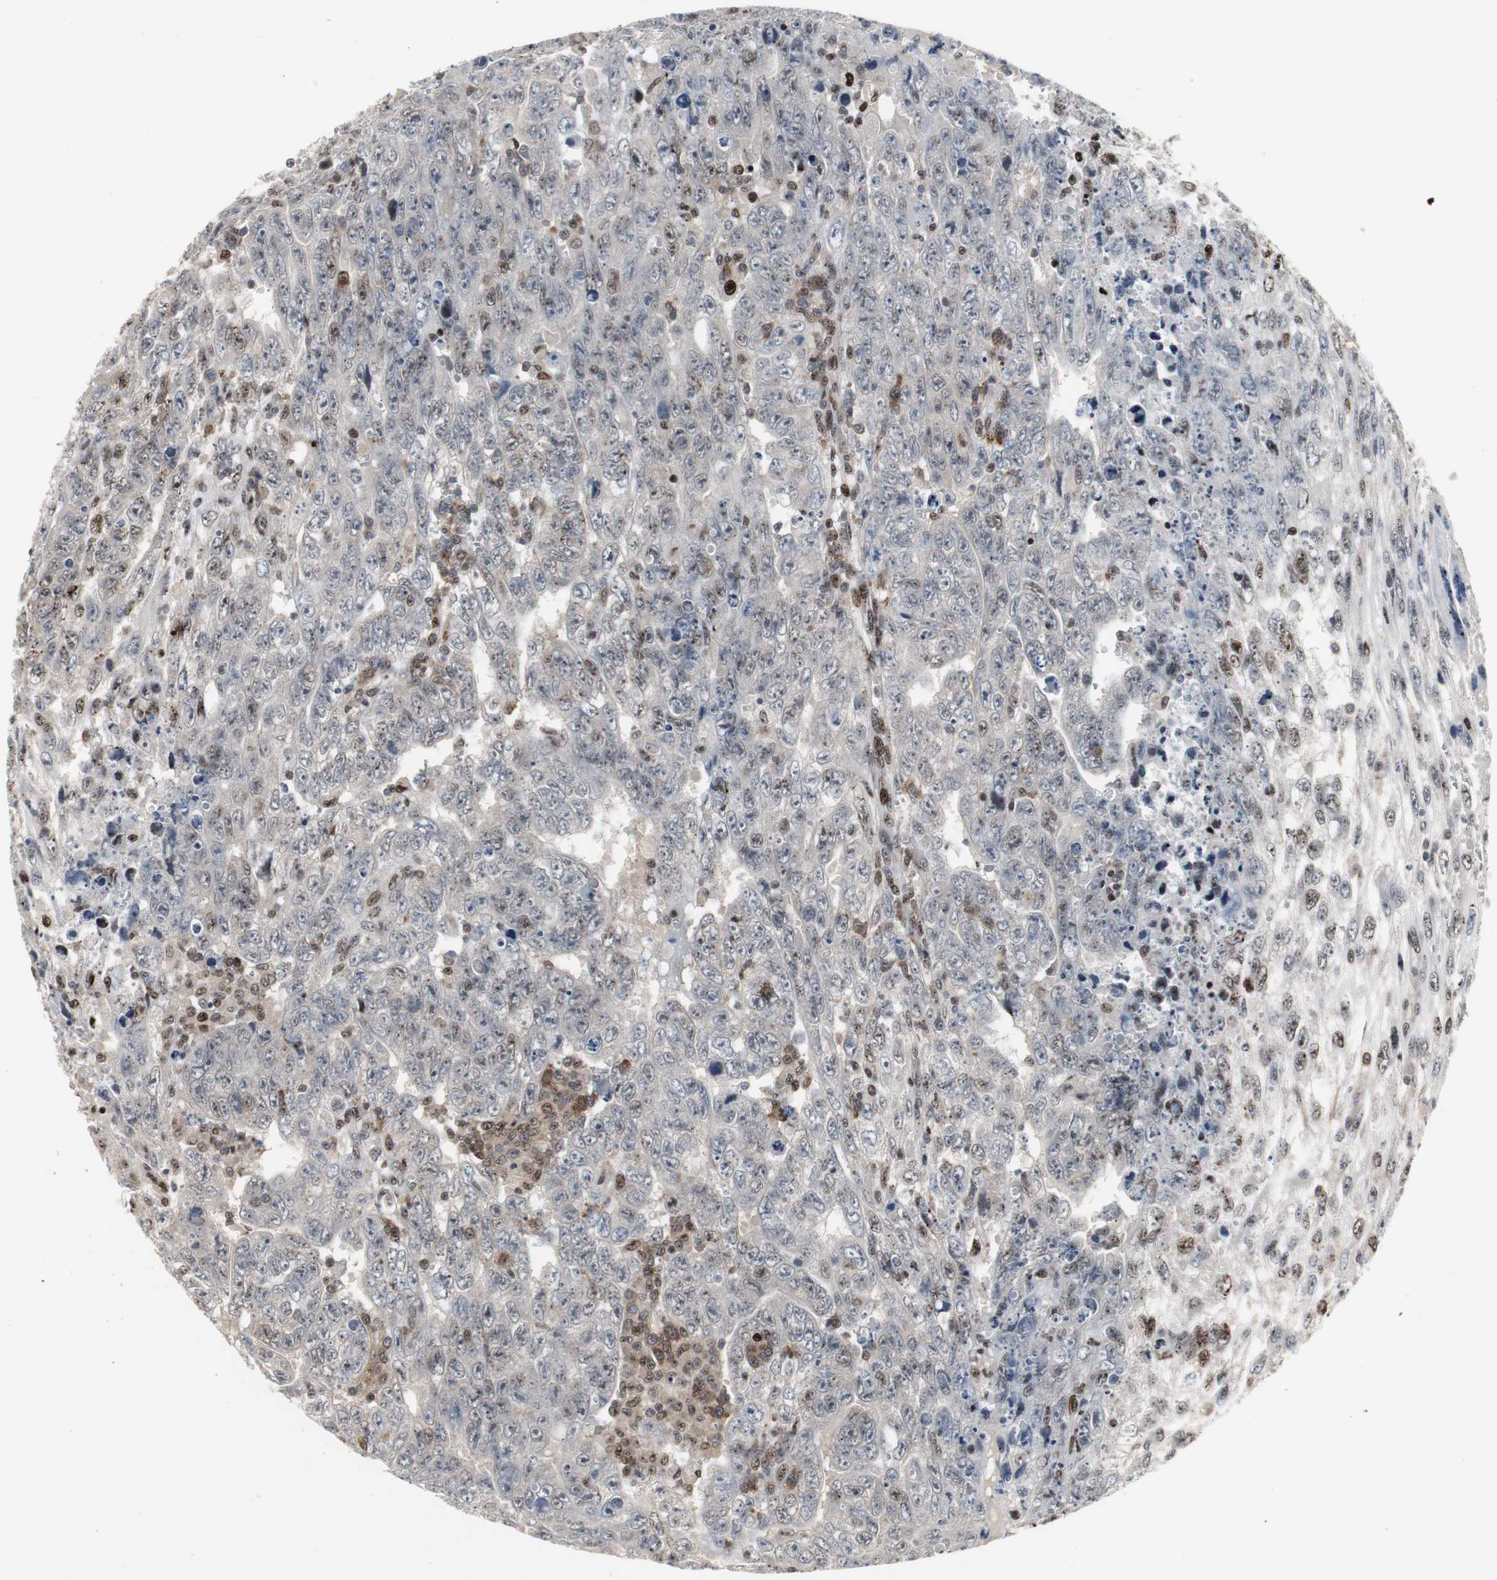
{"staining": {"intensity": "negative", "quantity": "none", "location": "none"}, "tissue": "testis cancer", "cell_type": "Tumor cells", "image_type": "cancer", "snomed": [{"axis": "morphology", "description": "Carcinoma, Embryonal, NOS"}, {"axis": "topography", "description": "Testis"}], "caption": "A histopathology image of embryonal carcinoma (testis) stained for a protein displays no brown staining in tumor cells.", "gene": "GRK2", "patient": {"sex": "male", "age": 28}}